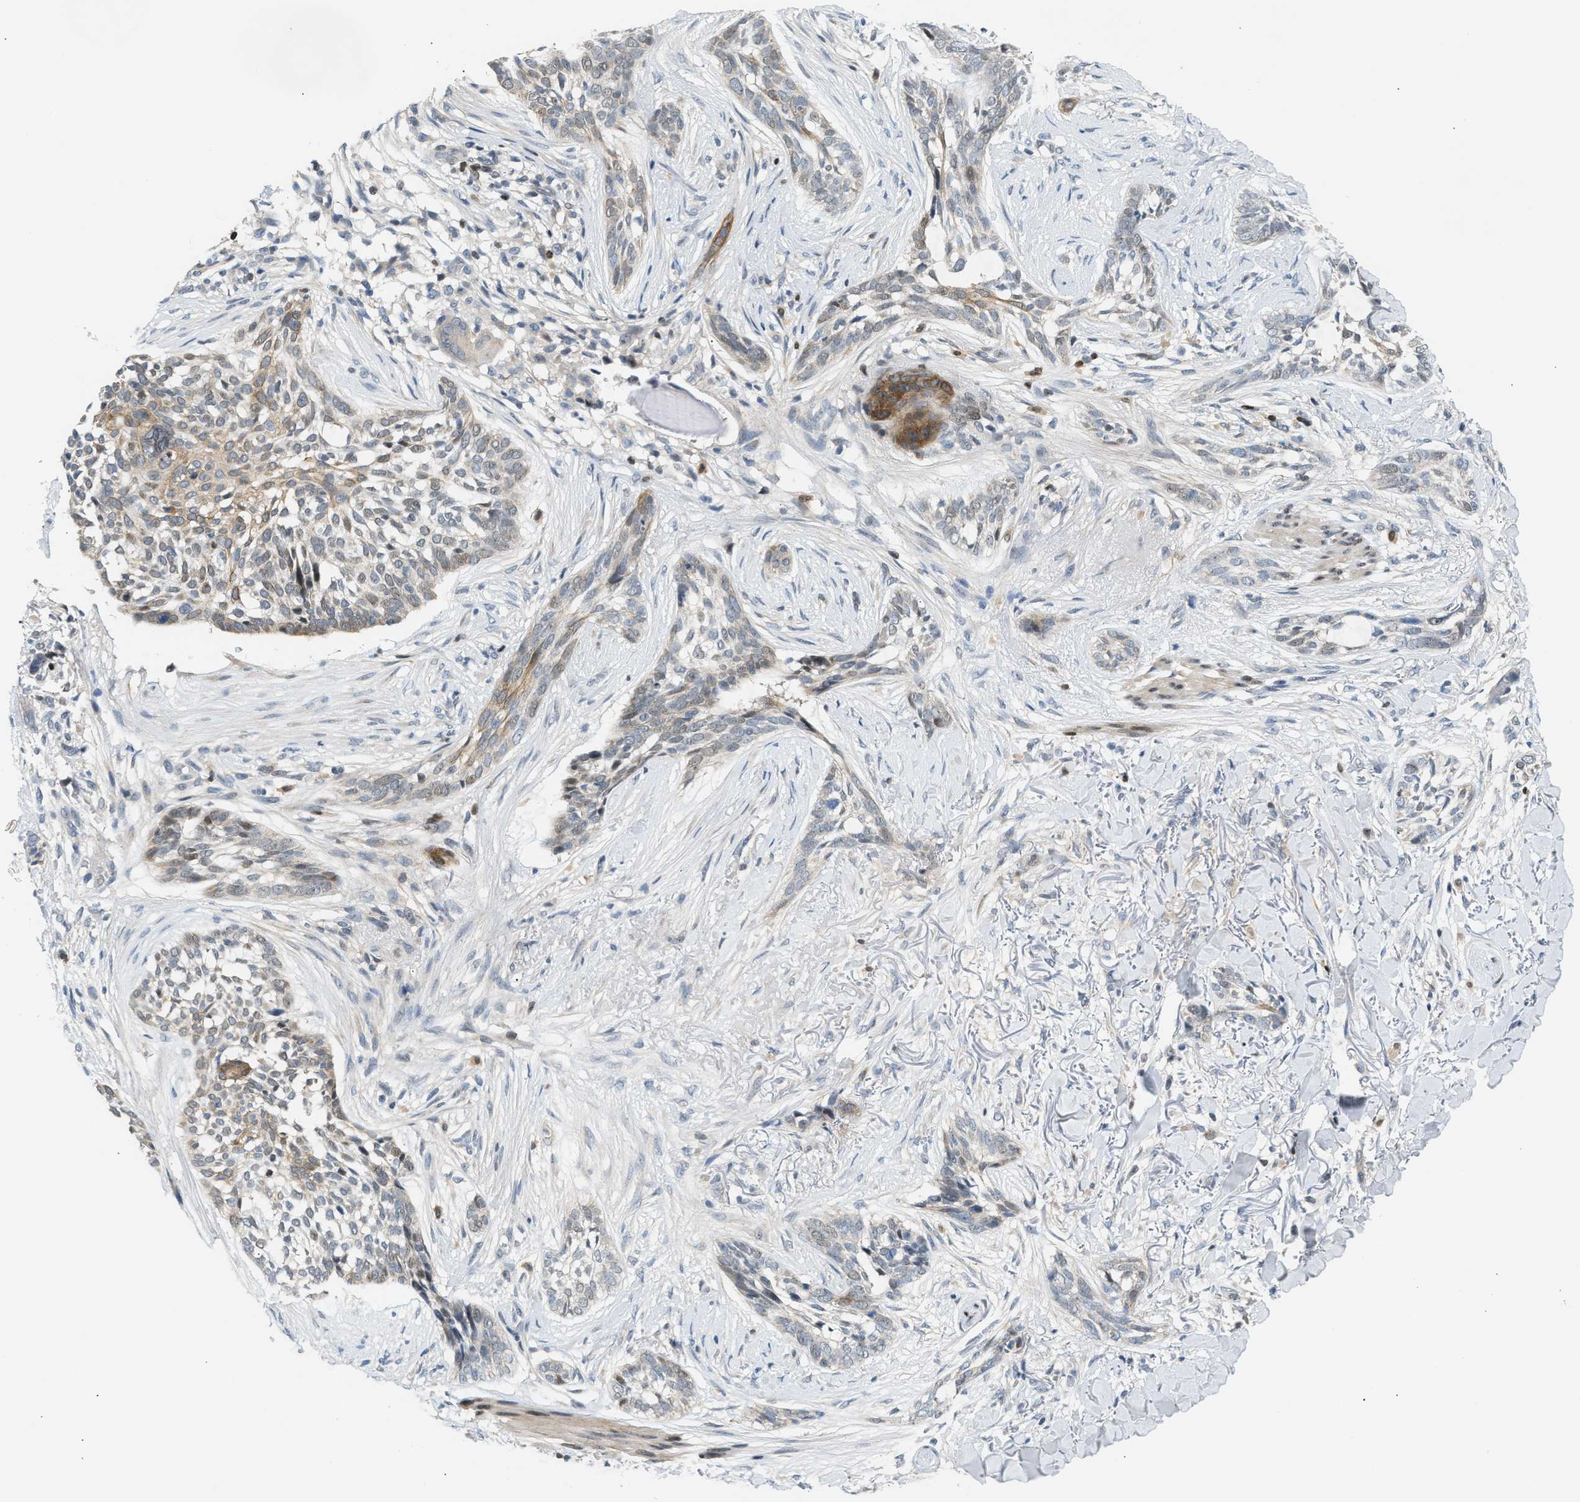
{"staining": {"intensity": "weak", "quantity": "25%-75%", "location": "cytoplasmic/membranous"}, "tissue": "skin cancer", "cell_type": "Tumor cells", "image_type": "cancer", "snomed": [{"axis": "morphology", "description": "Basal cell carcinoma"}, {"axis": "topography", "description": "Skin"}], "caption": "This is an image of immunohistochemistry staining of skin cancer (basal cell carcinoma), which shows weak staining in the cytoplasmic/membranous of tumor cells.", "gene": "NPS", "patient": {"sex": "female", "age": 88}}